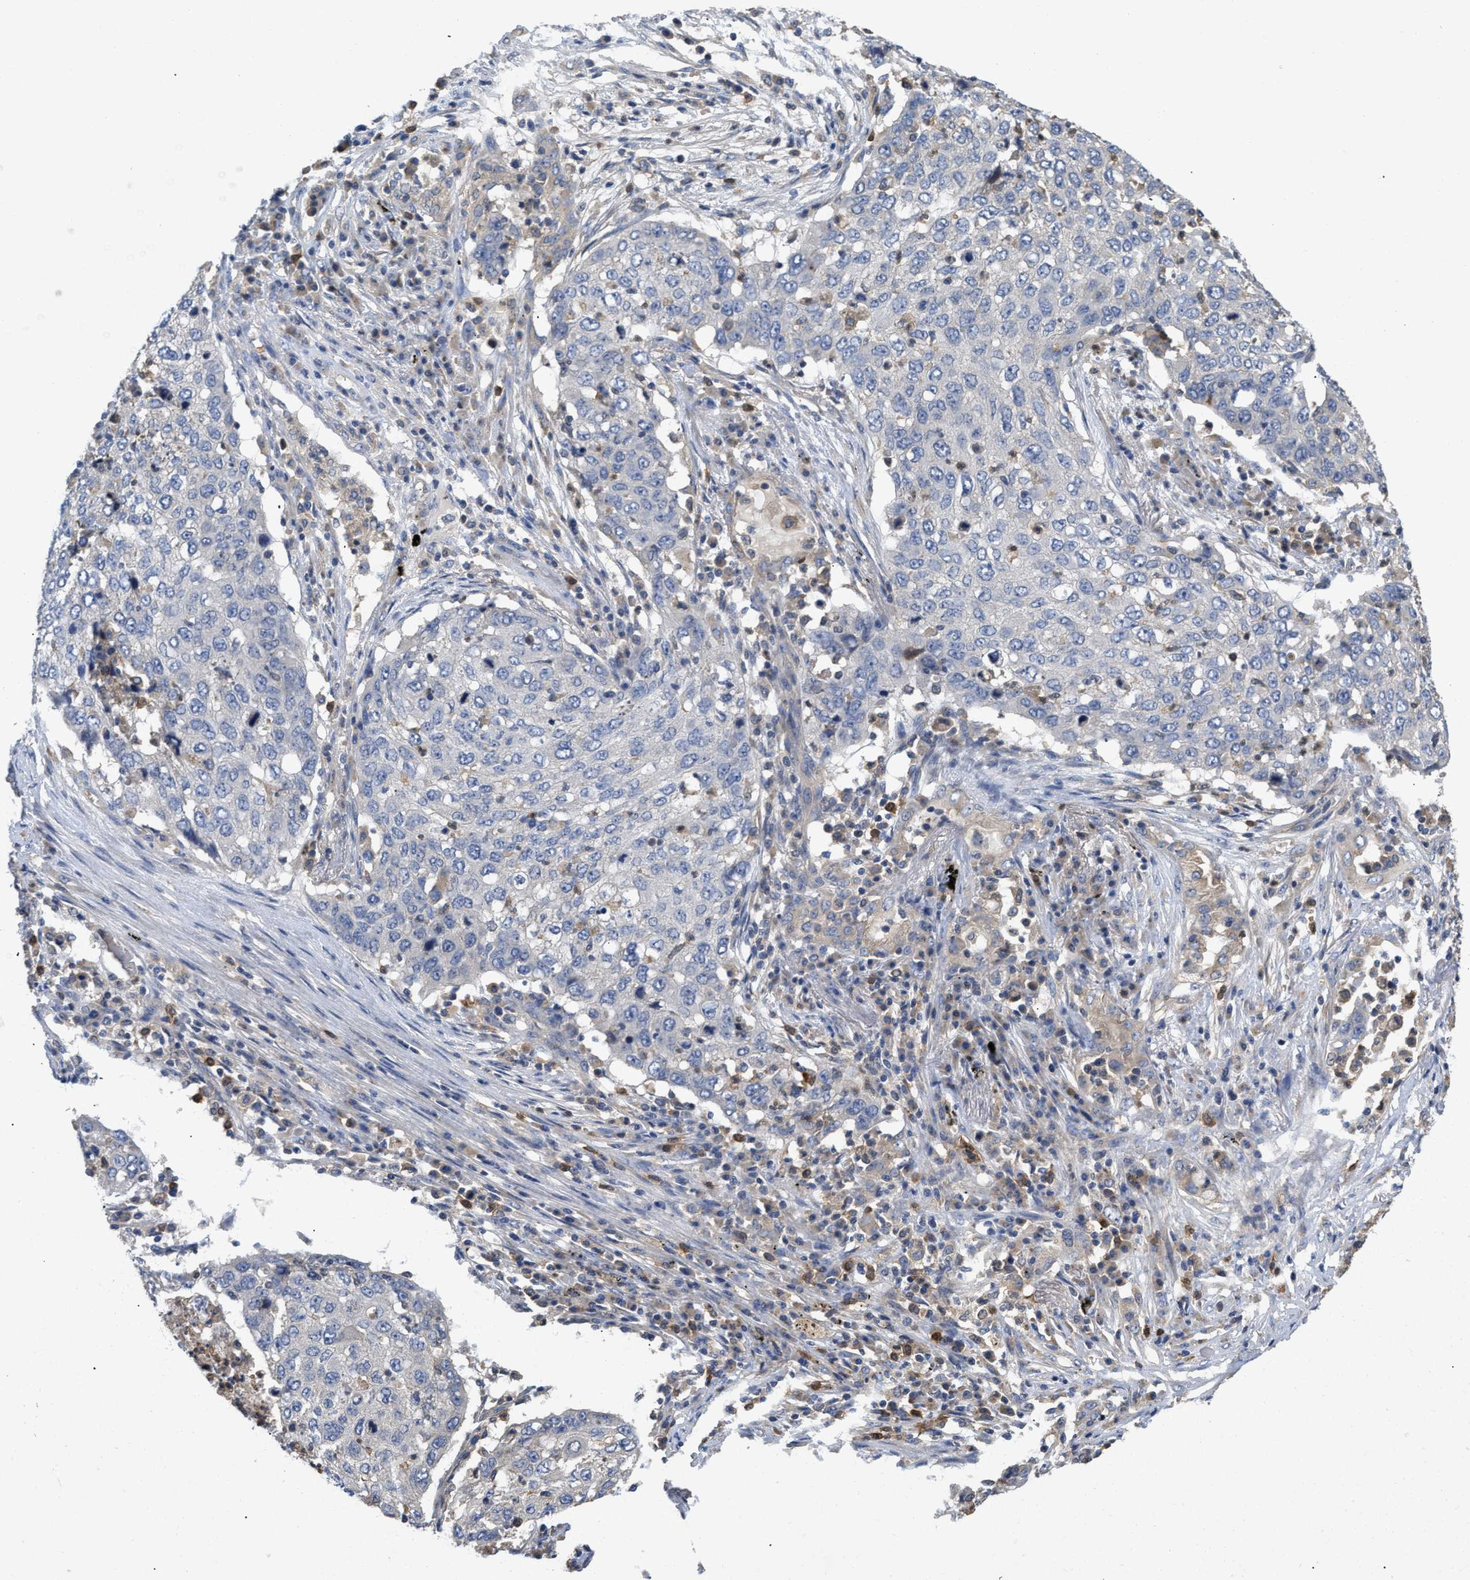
{"staining": {"intensity": "negative", "quantity": "none", "location": "none"}, "tissue": "lung cancer", "cell_type": "Tumor cells", "image_type": "cancer", "snomed": [{"axis": "morphology", "description": "Squamous cell carcinoma, NOS"}, {"axis": "topography", "description": "Lung"}], "caption": "Lung cancer stained for a protein using immunohistochemistry (IHC) demonstrates no staining tumor cells.", "gene": "RNF216", "patient": {"sex": "female", "age": 63}}